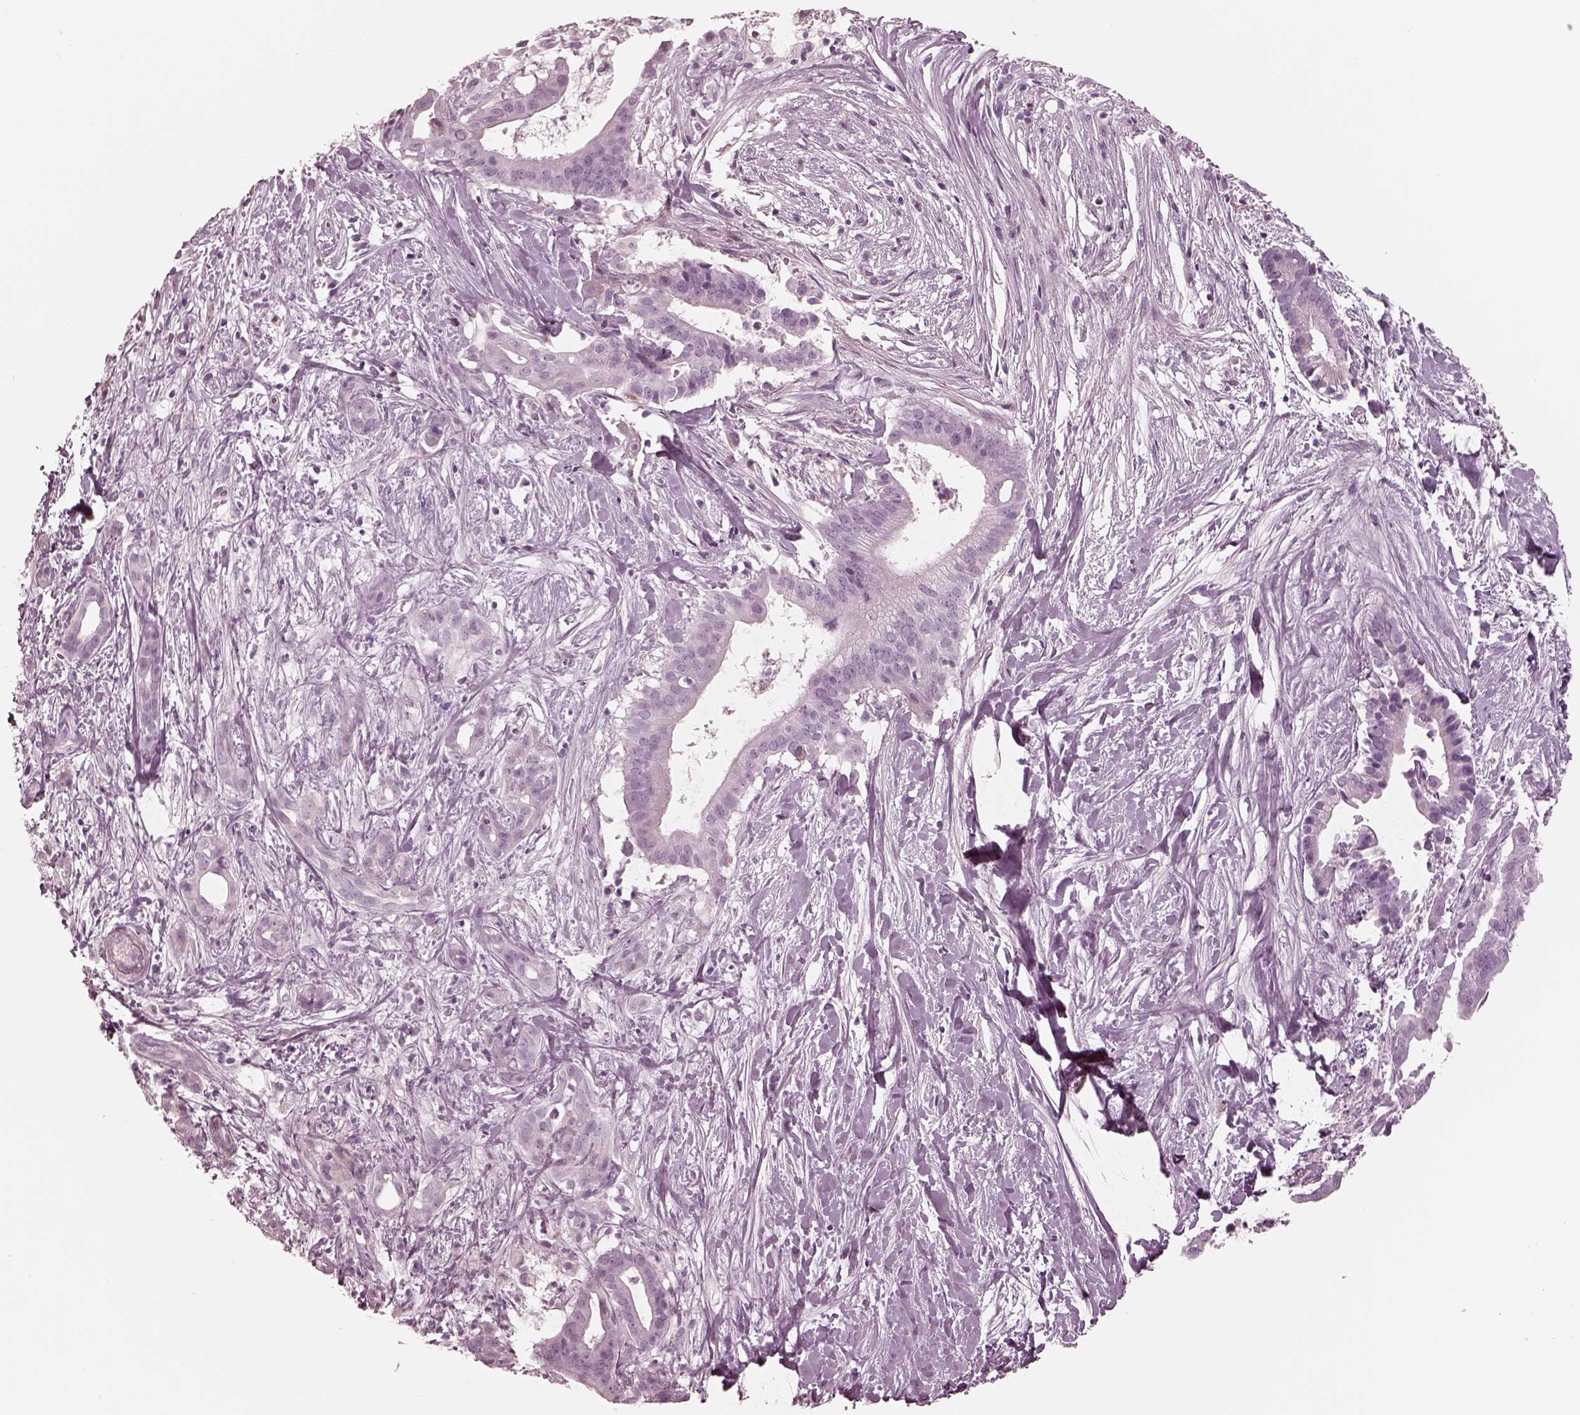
{"staining": {"intensity": "negative", "quantity": "none", "location": "none"}, "tissue": "pancreatic cancer", "cell_type": "Tumor cells", "image_type": "cancer", "snomed": [{"axis": "morphology", "description": "Adenocarcinoma, NOS"}, {"axis": "topography", "description": "Pancreas"}], "caption": "DAB immunohistochemical staining of human adenocarcinoma (pancreatic) demonstrates no significant expression in tumor cells.", "gene": "CADM2", "patient": {"sex": "male", "age": 61}}